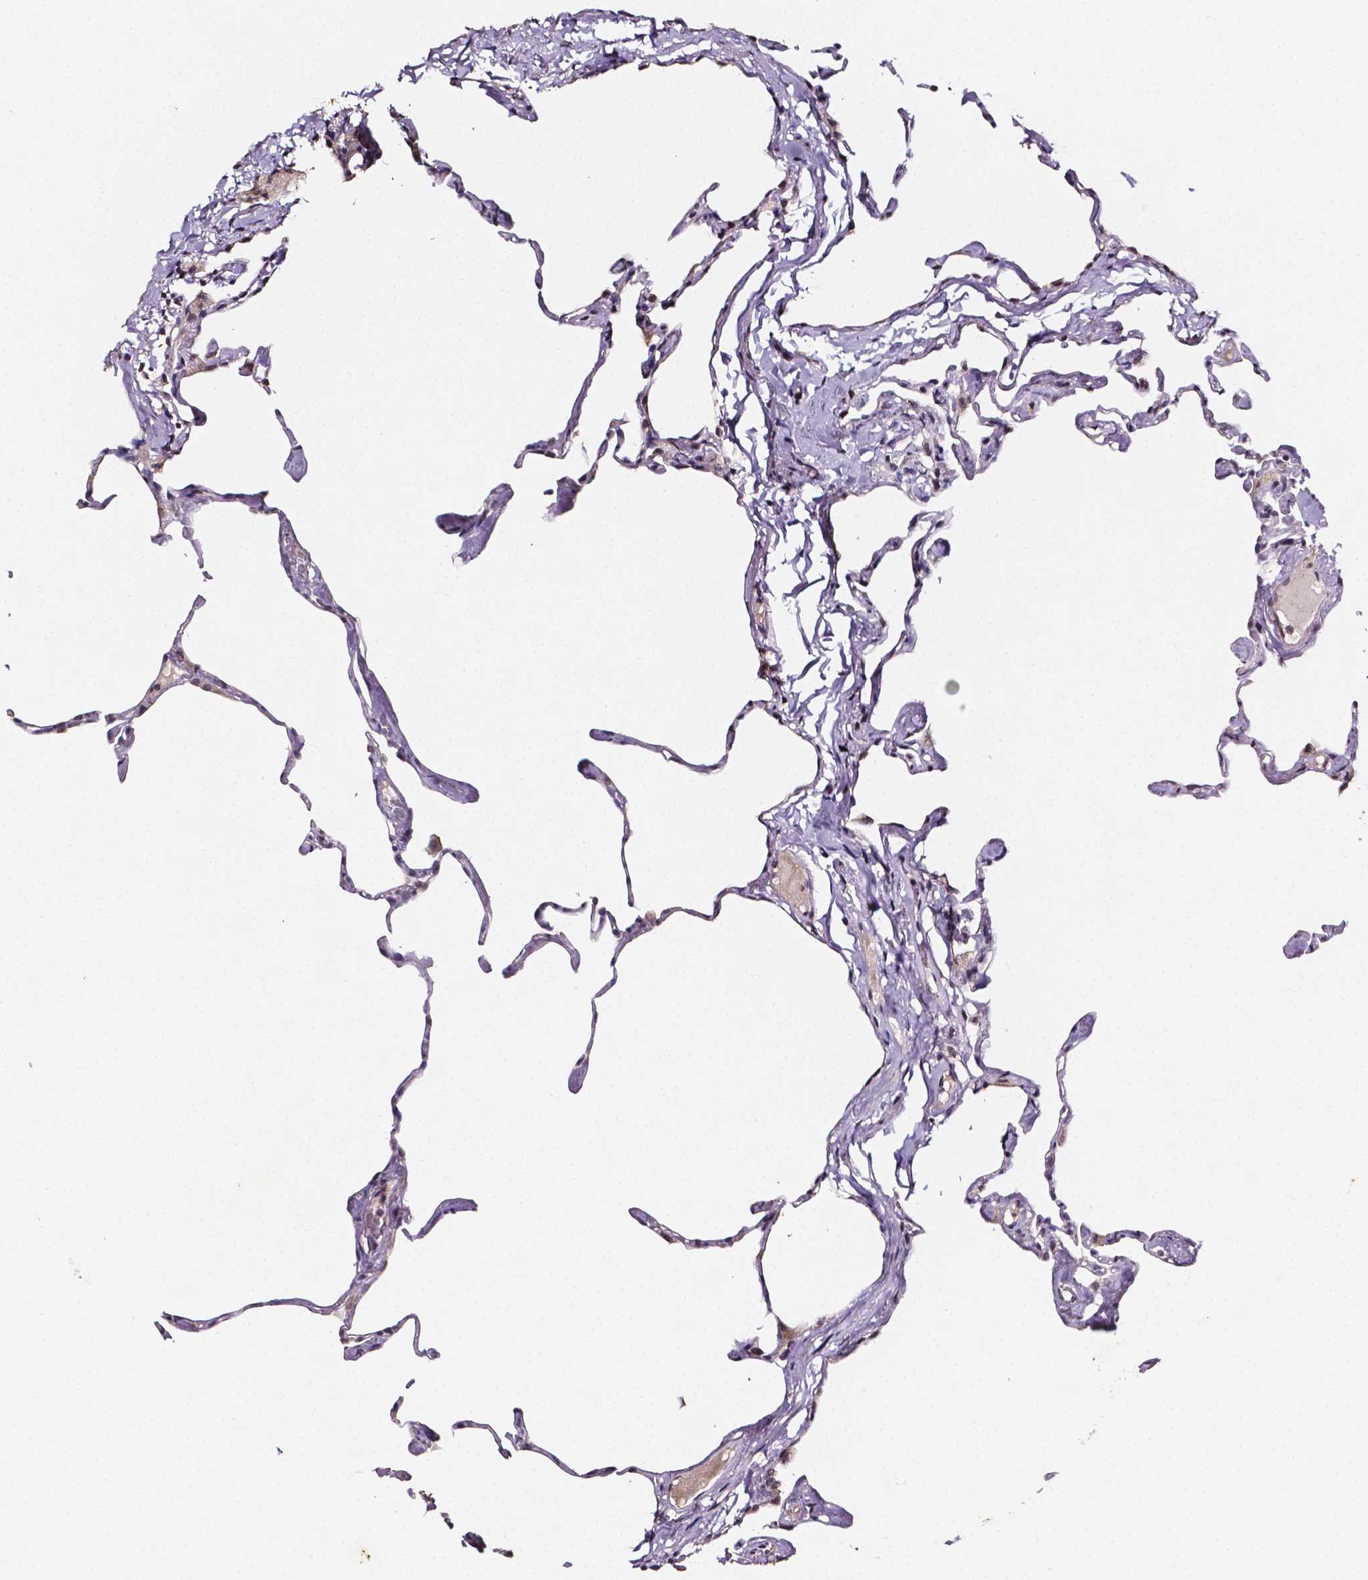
{"staining": {"intensity": "negative", "quantity": "none", "location": "none"}, "tissue": "lung", "cell_type": "Alveolar cells", "image_type": "normal", "snomed": [{"axis": "morphology", "description": "Normal tissue, NOS"}, {"axis": "topography", "description": "Lung"}], "caption": "The photomicrograph exhibits no staining of alveolar cells in benign lung.", "gene": "NRGN", "patient": {"sex": "male", "age": 65}}